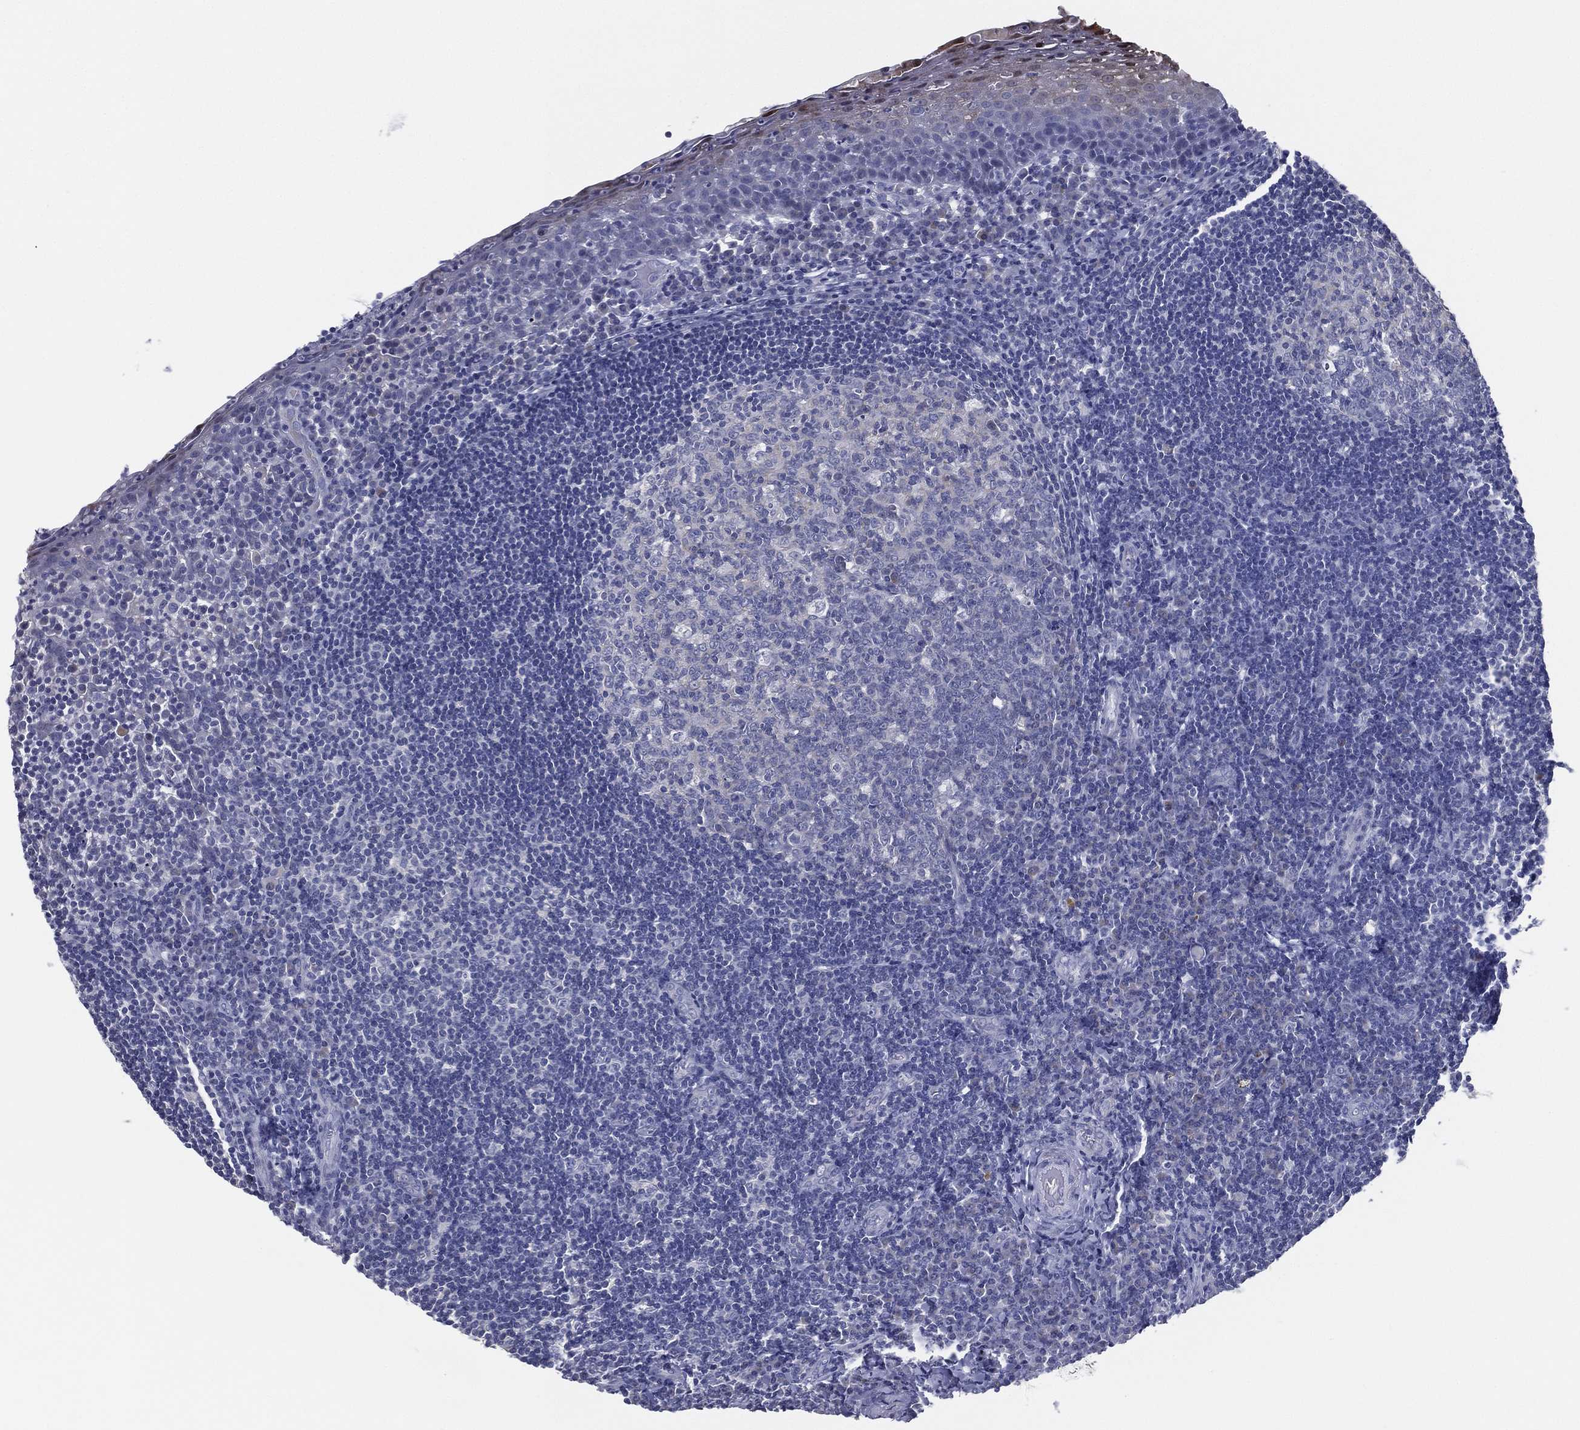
{"staining": {"intensity": "negative", "quantity": "none", "location": "none"}, "tissue": "tonsil", "cell_type": "Germinal center cells", "image_type": "normal", "snomed": [{"axis": "morphology", "description": "Normal tissue, NOS"}, {"axis": "morphology", "description": "Inflammation, NOS"}, {"axis": "topography", "description": "Tonsil"}], "caption": "IHC micrograph of unremarkable tonsil: human tonsil stained with DAB (3,3'-diaminobenzidine) displays no significant protein expression in germinal center cells. (Stains: DAB immunohistochemistry (IHC) with hematoxylin counter stain, Microscopy: brightfield microscopy at high magnification).", "gene": "SLC13A4", "patient": {"sex": "female", "age": 31}}